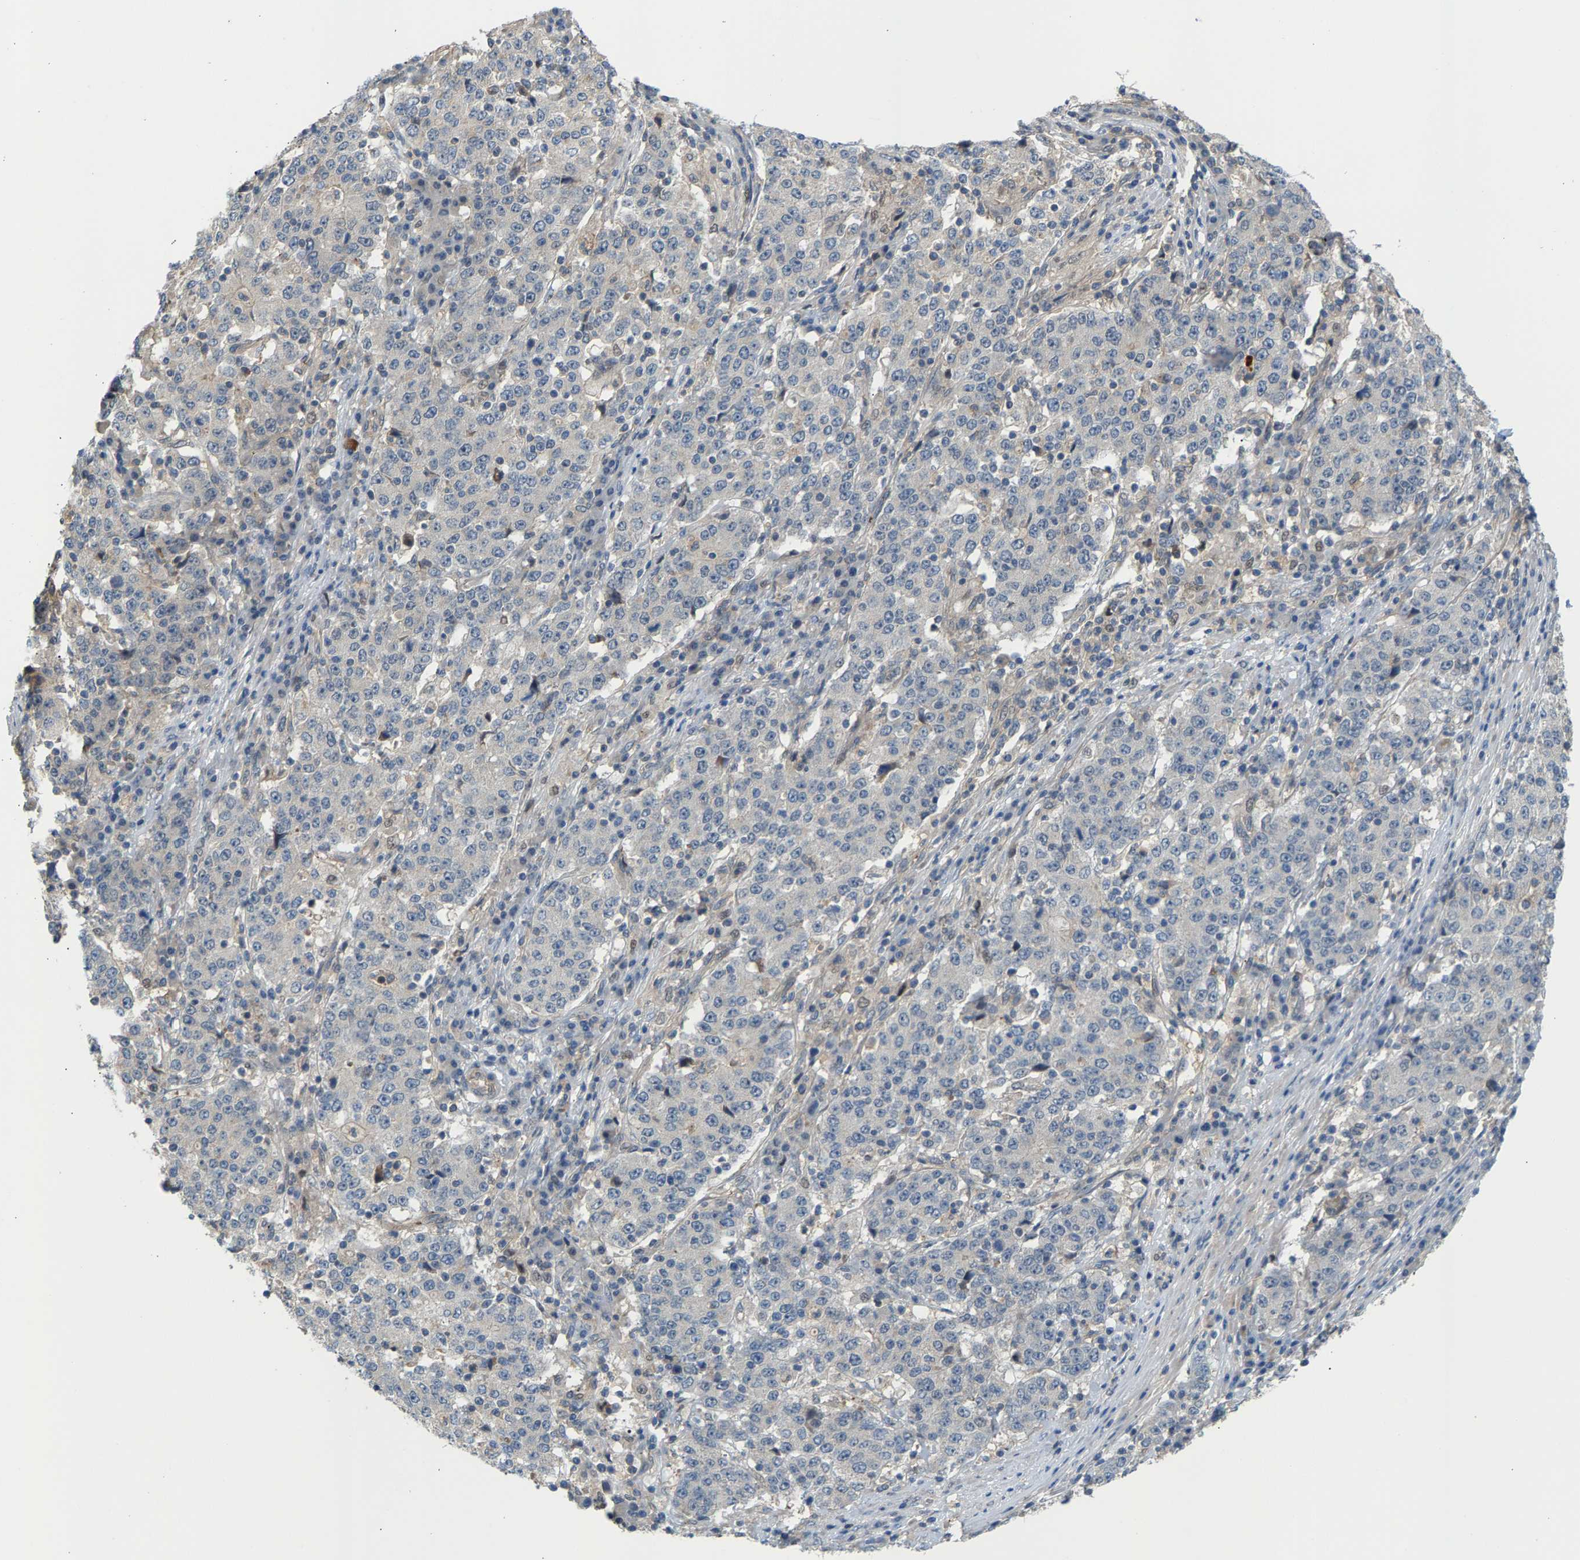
{"staining": {"intensity": "weak", "quantity": "<25%", "location": "cytoplasmic/membranous"}, "tissue": "stomach cancer", "cell_type": "Tumor cells", "image_type": "cancer", "snomed": [{"axis": "morphology", "description": "Adenocarcinoma, NOS"}, {"axis": "topography", "description": "Stomach"}], "caption": "High magnification brightfield microscopy of stomach adenocarcinoma stained with DAB (brown) and counterstained with hematoxylin (blue): tumor cells show no significant staining.", "gene": "KRTAP27-1", "patient": {"sex": "male", "age": 59}}